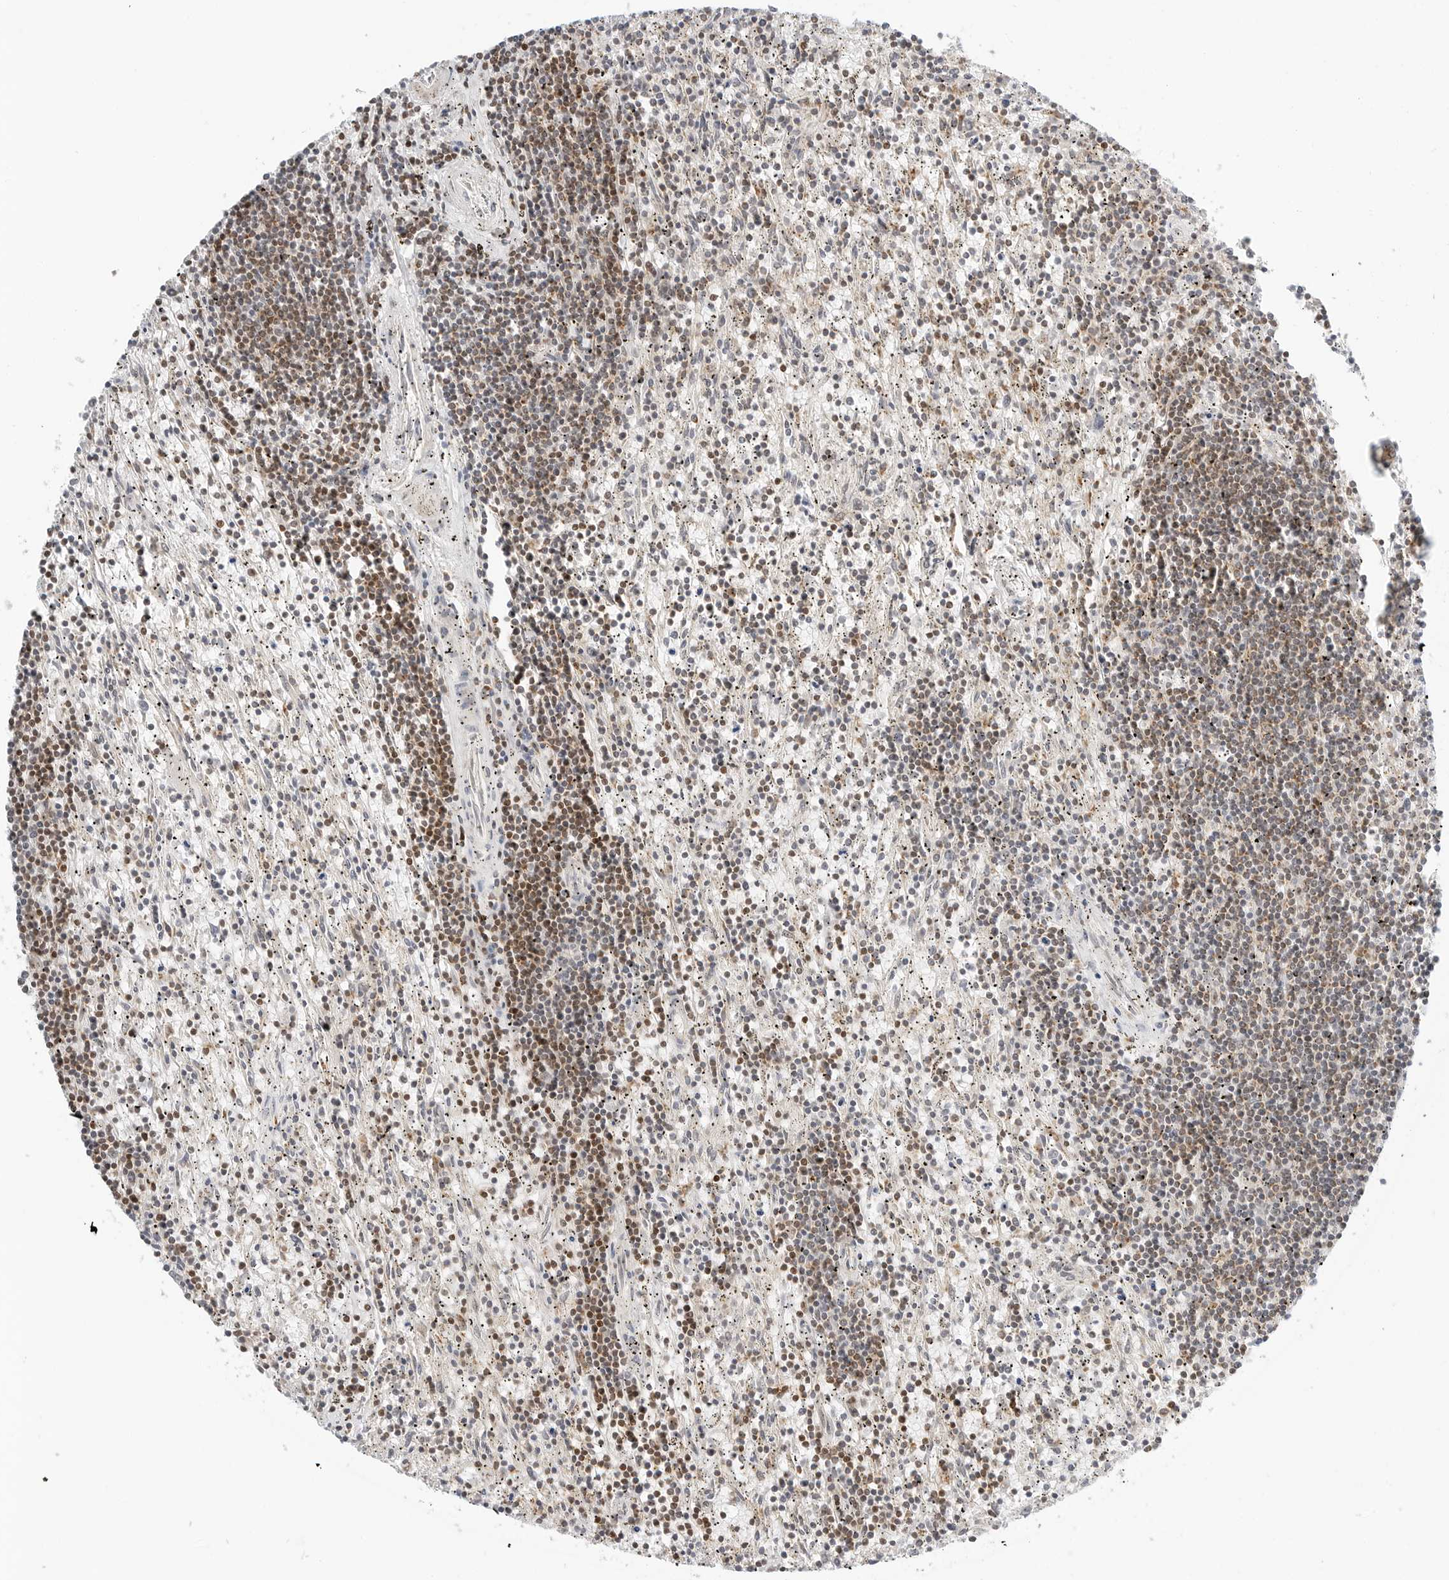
{"staining": {"intensity": "moderate", "quantity": "<25%", "location": "nuclear"}, "tissue": "lymphoma", "cell_type": "Tumor cells", "image_type": "cancer", "snomed": [{"axis": "morphology", "description": "Malignant lymphoma, non-Hodgkin's type, Low grade"}, {"axis": "topography", "description": "Spleen"}], "caption": "Tumor cells exhibit low levels of moderate nuclear expression in approximately <25% of cells in human malignant lymphoma, non-Hodgkin's type (low-grade).", "gene": "RIMKLA", "patient": {"sex": "male", "age": 76}}